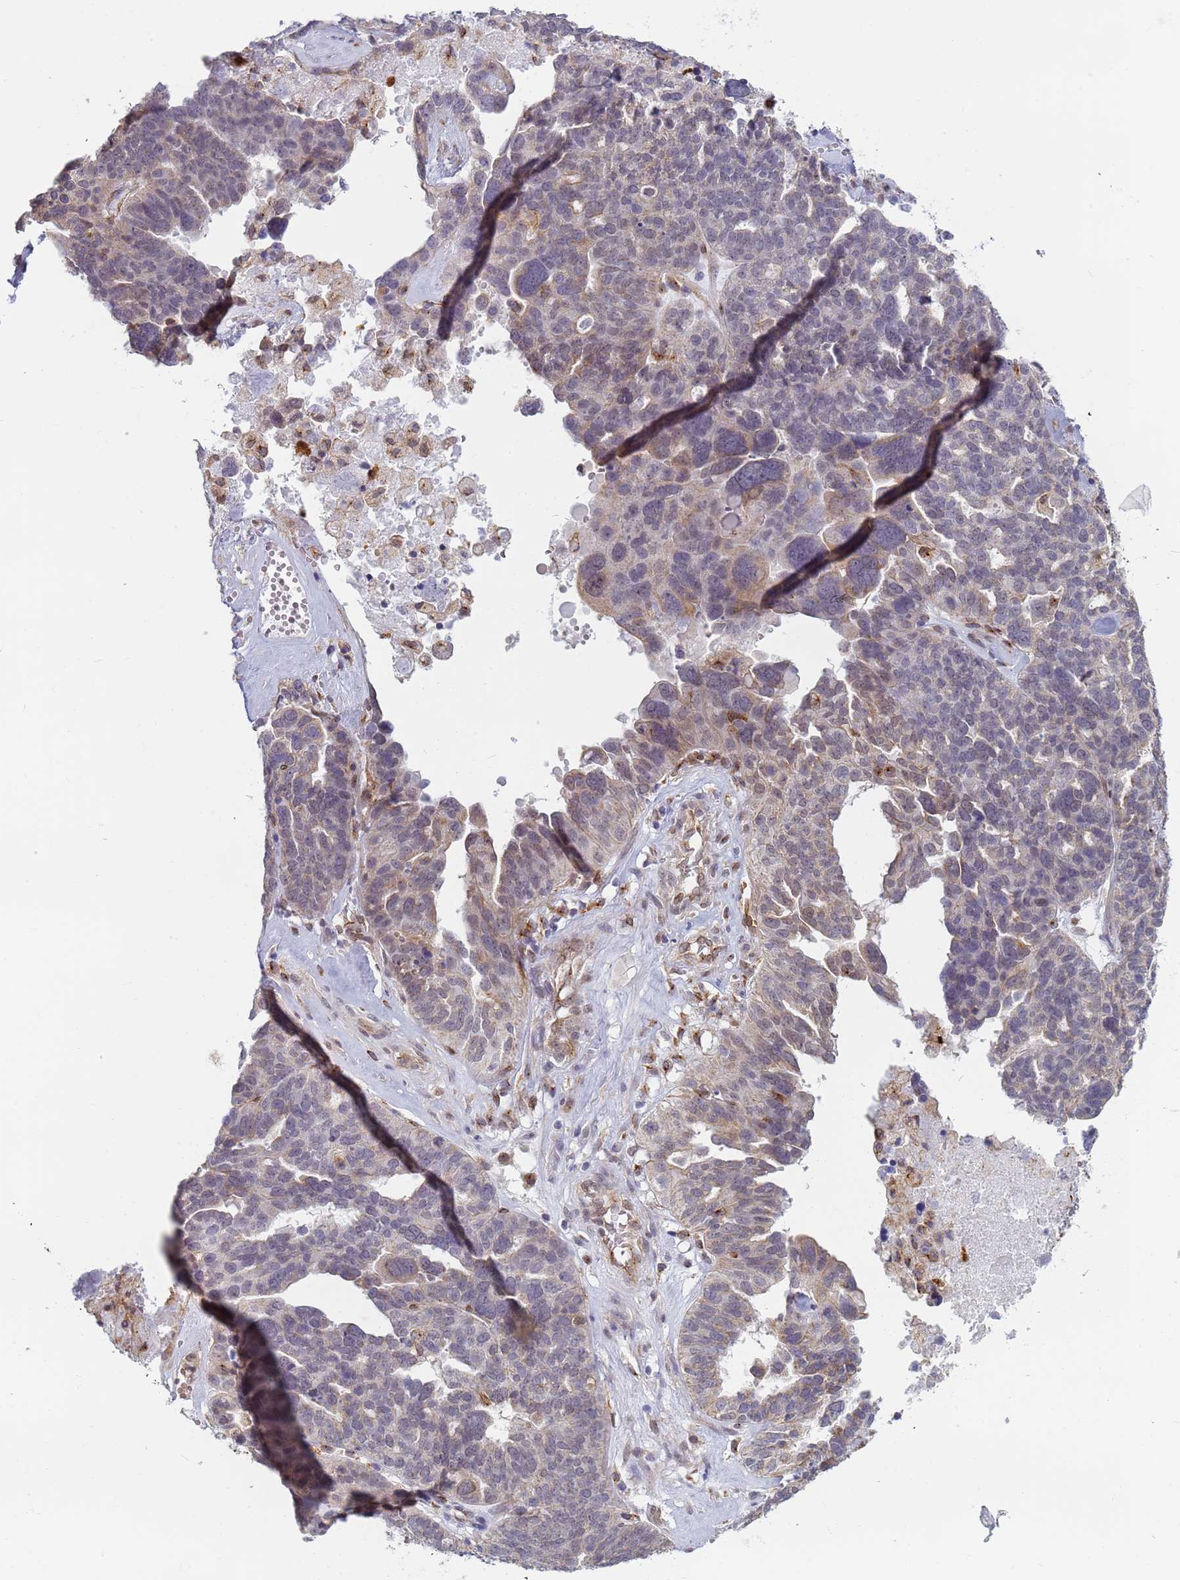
{"staining": {"intensity": "weak", "quantity": "<25%", "location": "cytoplasmic/membranous"}, "tissue": "ovarian cancer", "cell_type": "Tumor cells", "image_type": "cancer", "snomed": [{"axis": "morphology", "description": "Cystadenocarcinoma, serous, NOS"}, {"axis": "topography", "description": "Ovary"}], "caption": "This is an immunohistochemistry photomicrograph of ovarian cancer. There is no staining in tumor cells.", "gene": "CEP170", "patient": {"sex": "female", "age": 59}}